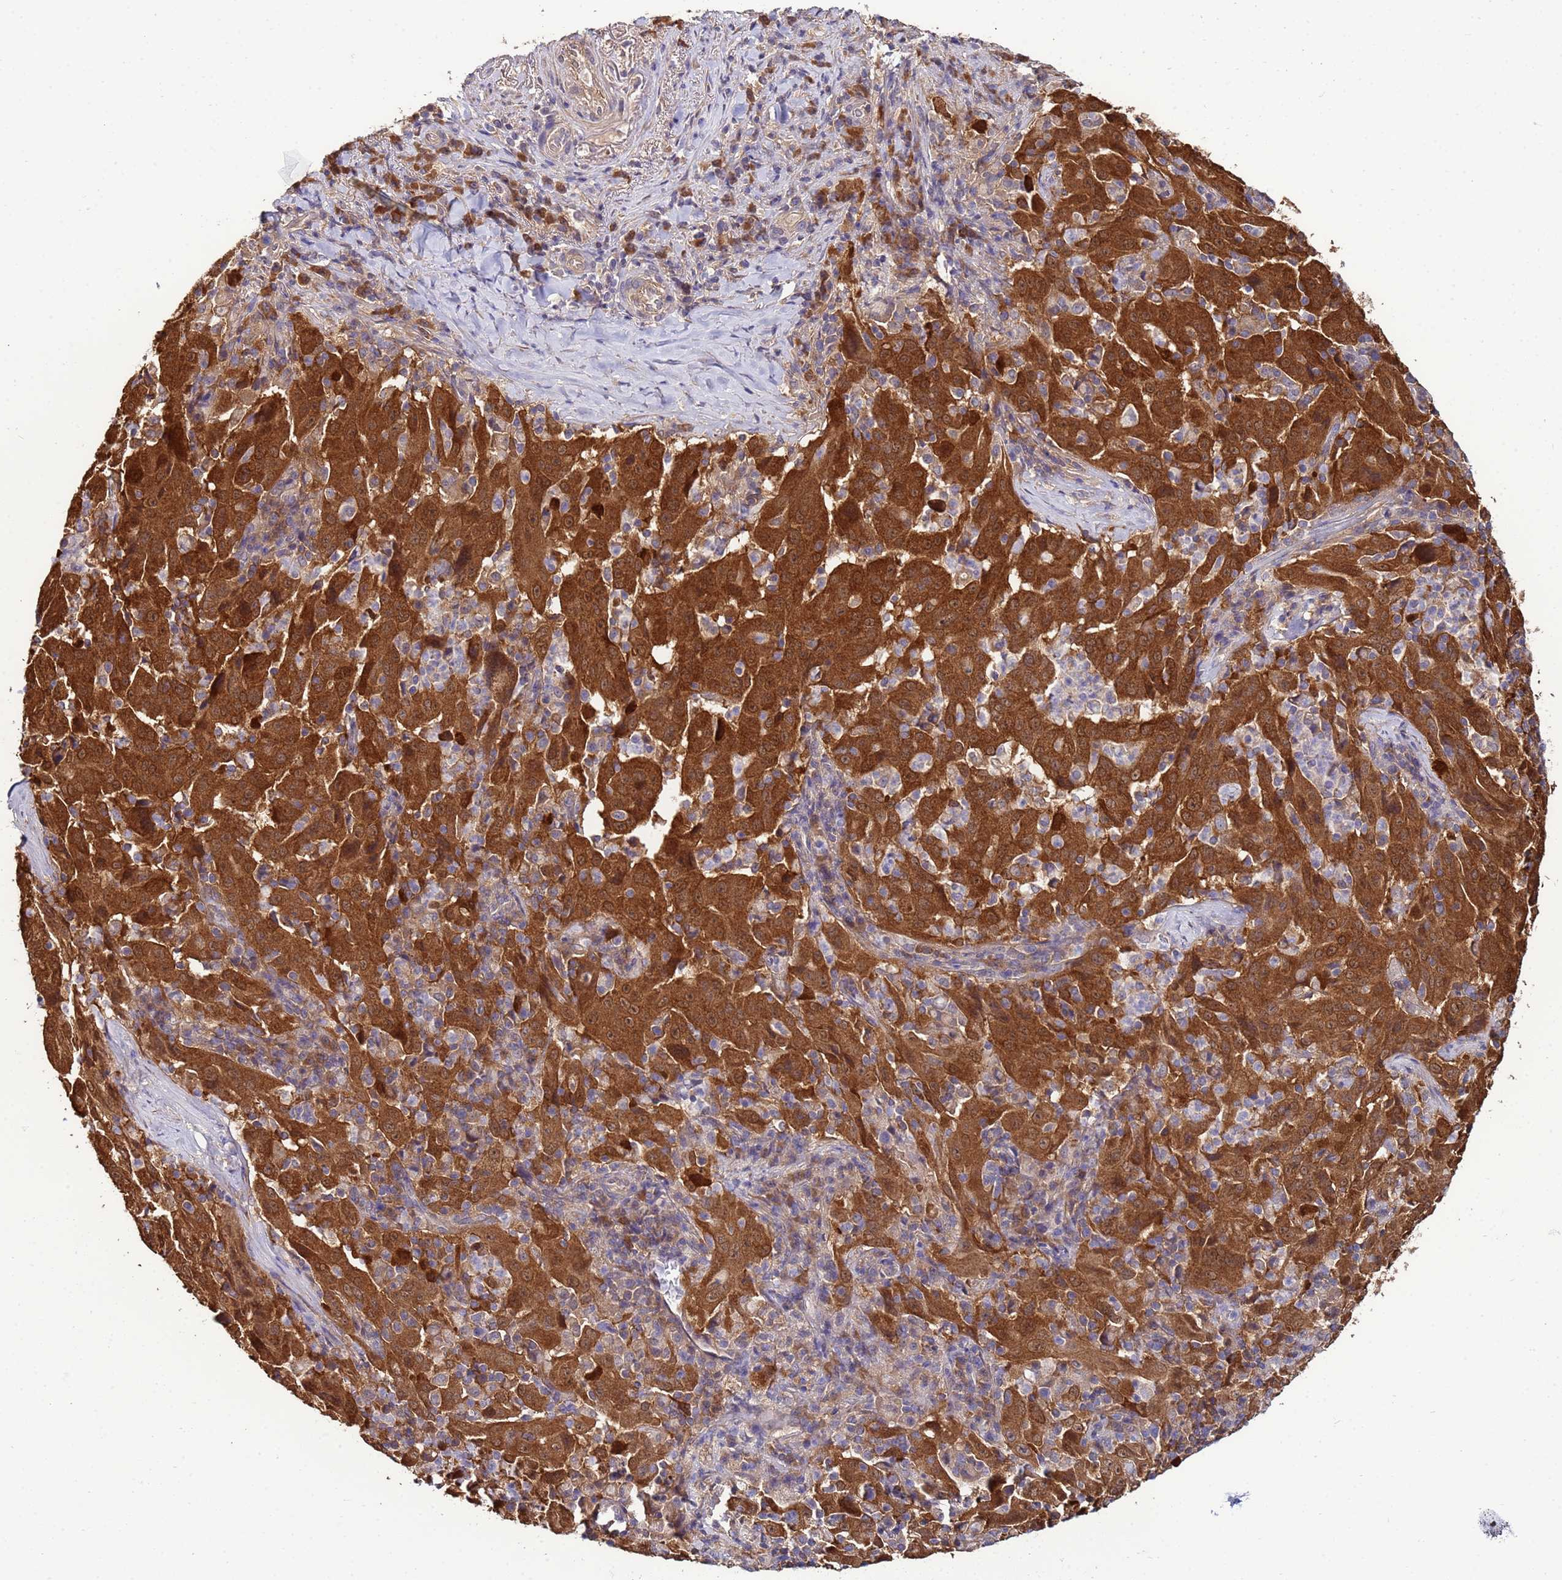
{"staining": {"intensity": "strong", "quantity": ">75%", "location": "cytoplasmic/membranous"}, "tissue": "pancreatic cancer", "cell_type": "Tumor cells", "image_type": "cancer", "snomed": [{"axis": "morphology", "description": "Adenocarcinoma, NOS"}, {"axis": "topography", "description": "Pancreas"}], "caption": "High-magnification brightfield microscopy of pancreatic adenocarcinoma stained with DAB (brown) and counterstained with hematoxylin (blue). tumor cells exhibit strong cytoplasmic/membranous expression is appreciated in about>75% of cells. The protein is stained brown, and the nuclei are stained in blue (DAB IHC with brightfield microscopy, high magnification).", "gene": "NAXE", "patient": {"sex": "male", "age": 63}}